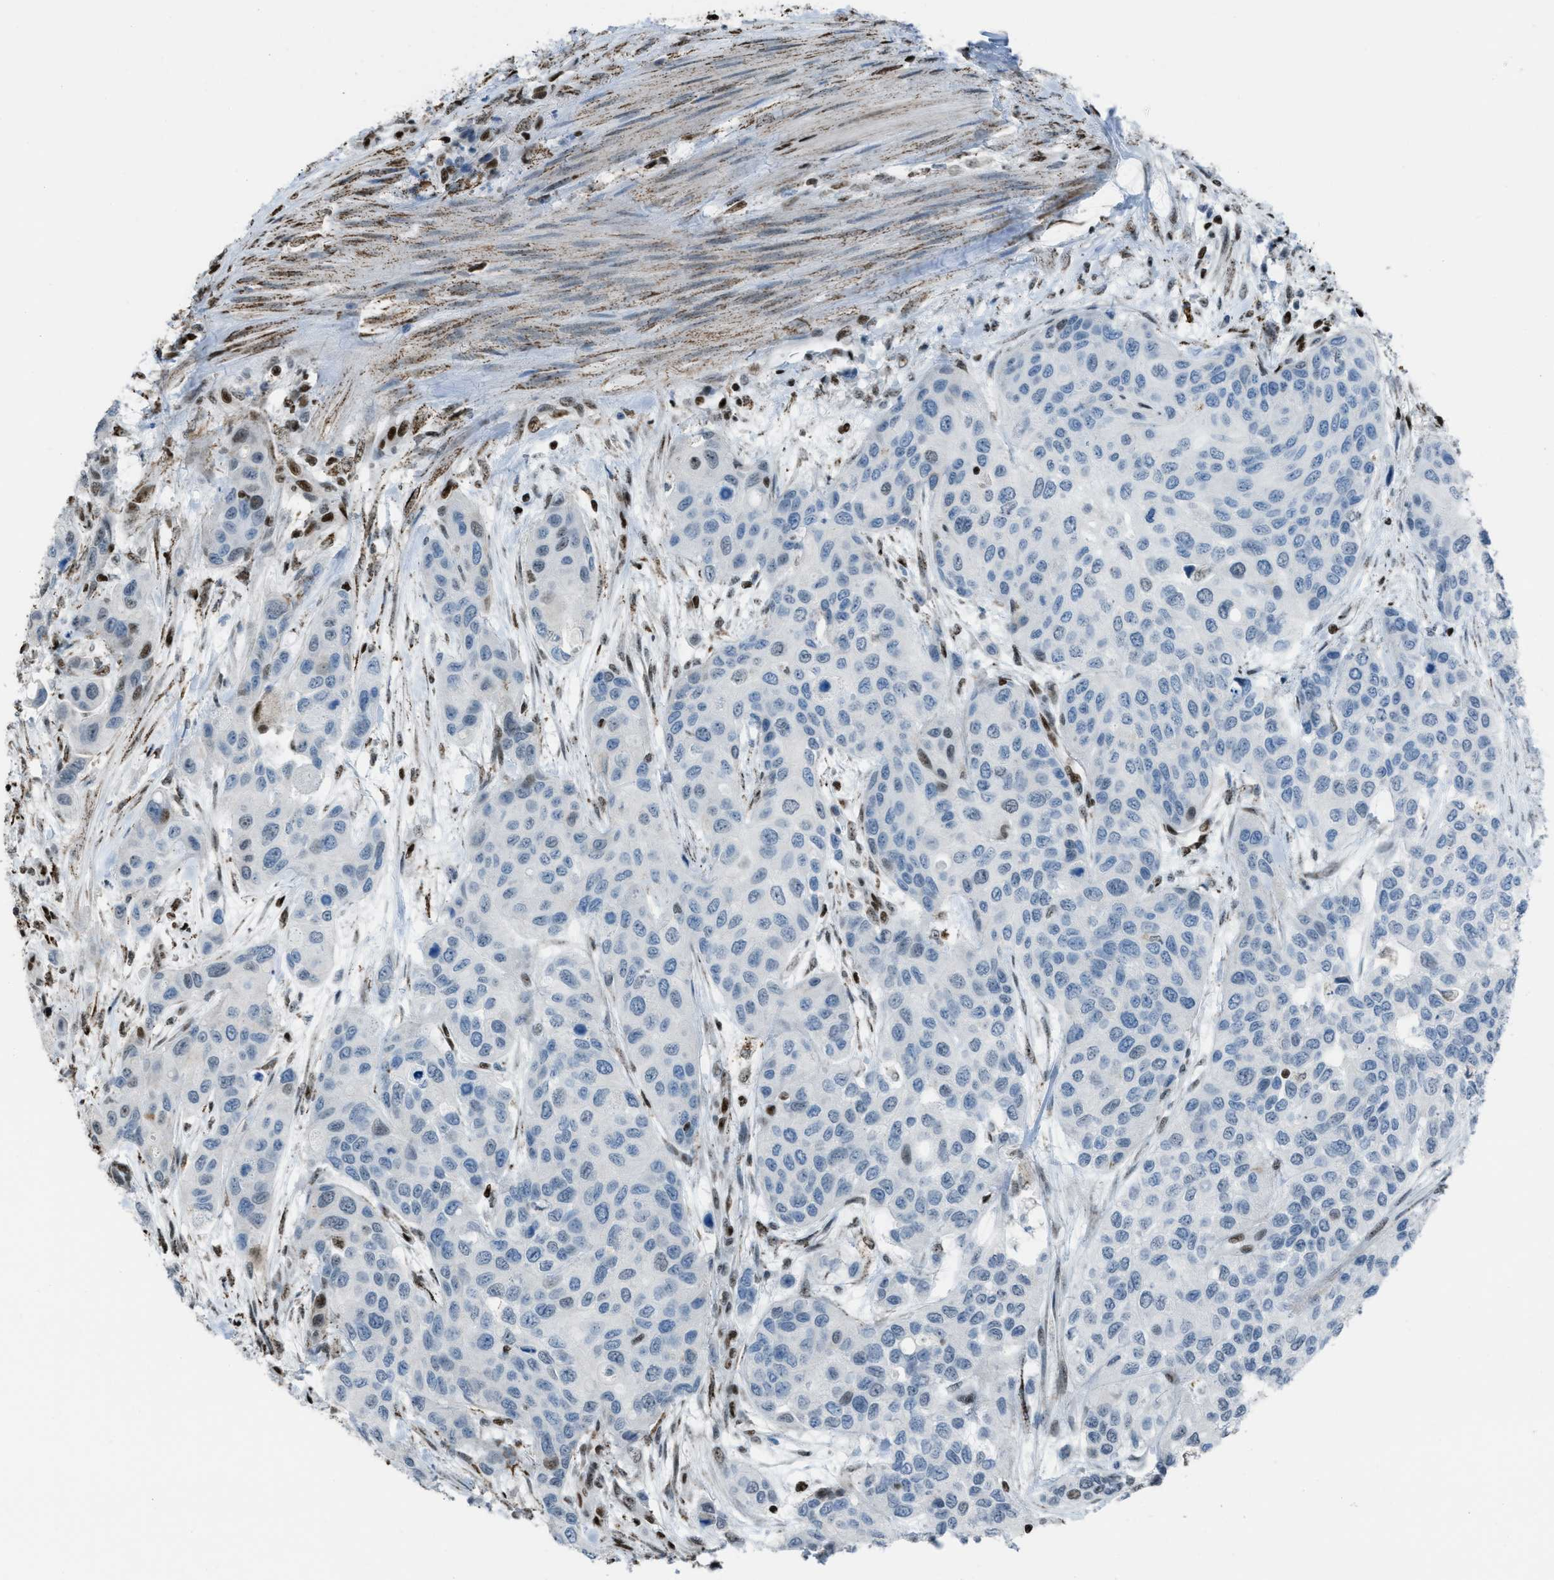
{"staining": {"intensity": "moderate", "quantity": "<25%", "location": "nuclear"}, "tissue": "urothelial cancer", "cell_type": "Tumor cells", "image_type": "cancer", "snomed": [{"axis": "morphology", "description": "Urothelial carcinoma, High grade"}, {"axis": "topography", "description": "Urinary bladder"}], "caption": "Brown immunohistochemical staining in human urothelial cancer demonstrates moderate nuclear staining in approximately <25% of tumor cells.", "gene": "SLFN5", "patient": {"sex": "female", "age": 56}}